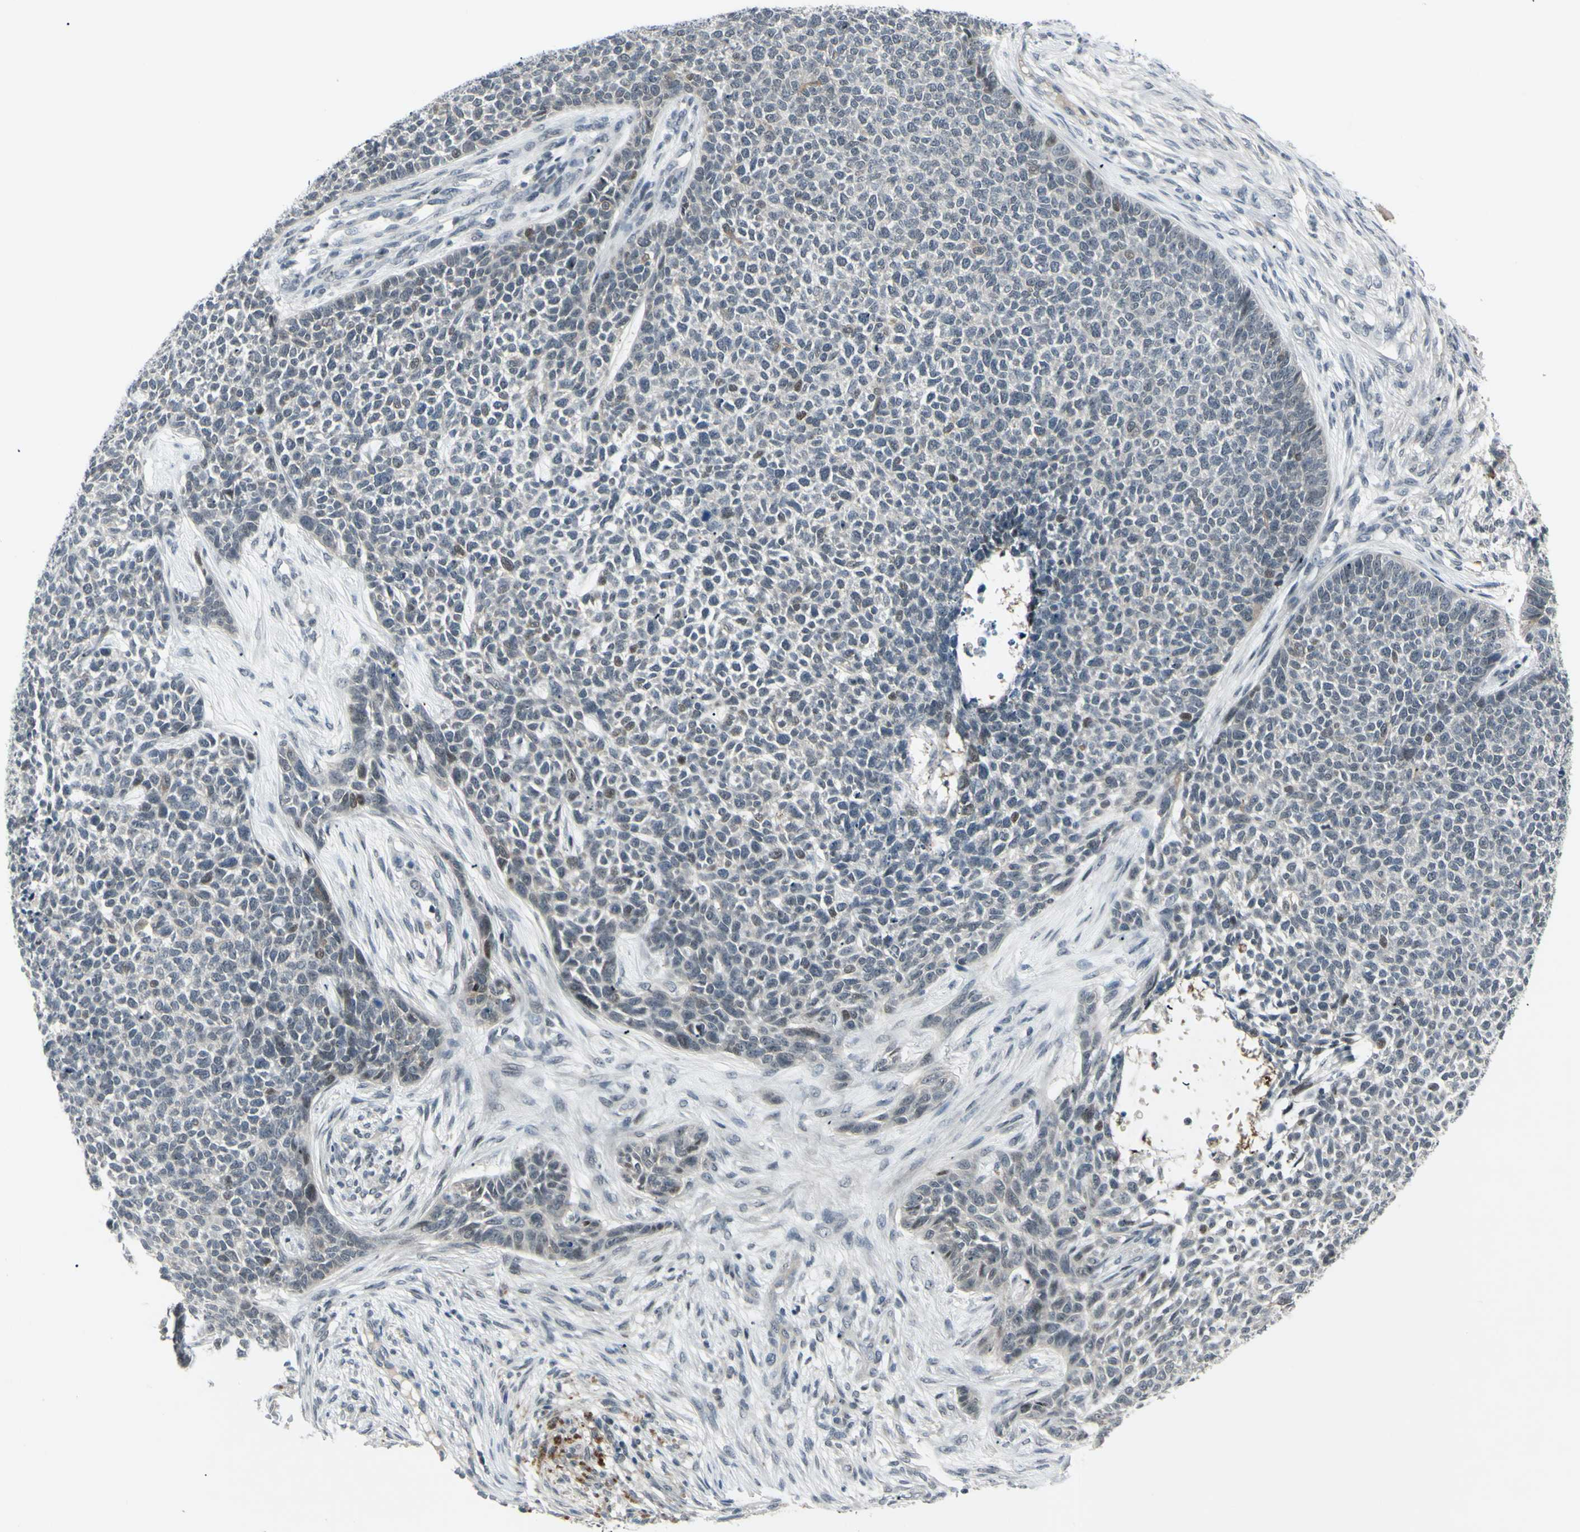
{"staining": {"intensity": "negative", "quantity": "none", "location": "none"}, "tissue": "skin cancer", "cell_type": "Tumor cells", "image_type": "cancer", "snomed": [{"axis": "morphology", "description": "Basal cell carcinoma"}, {"axis": "topography", "description": "Skin"}], "caption": "A histopathology image of human basal cell carcinoma (skin) is negative for staining in tumor cells. Nuclei are stained in blue.", "gene": "ETNK1", "patient": {"sex": "female", "age": 84}}